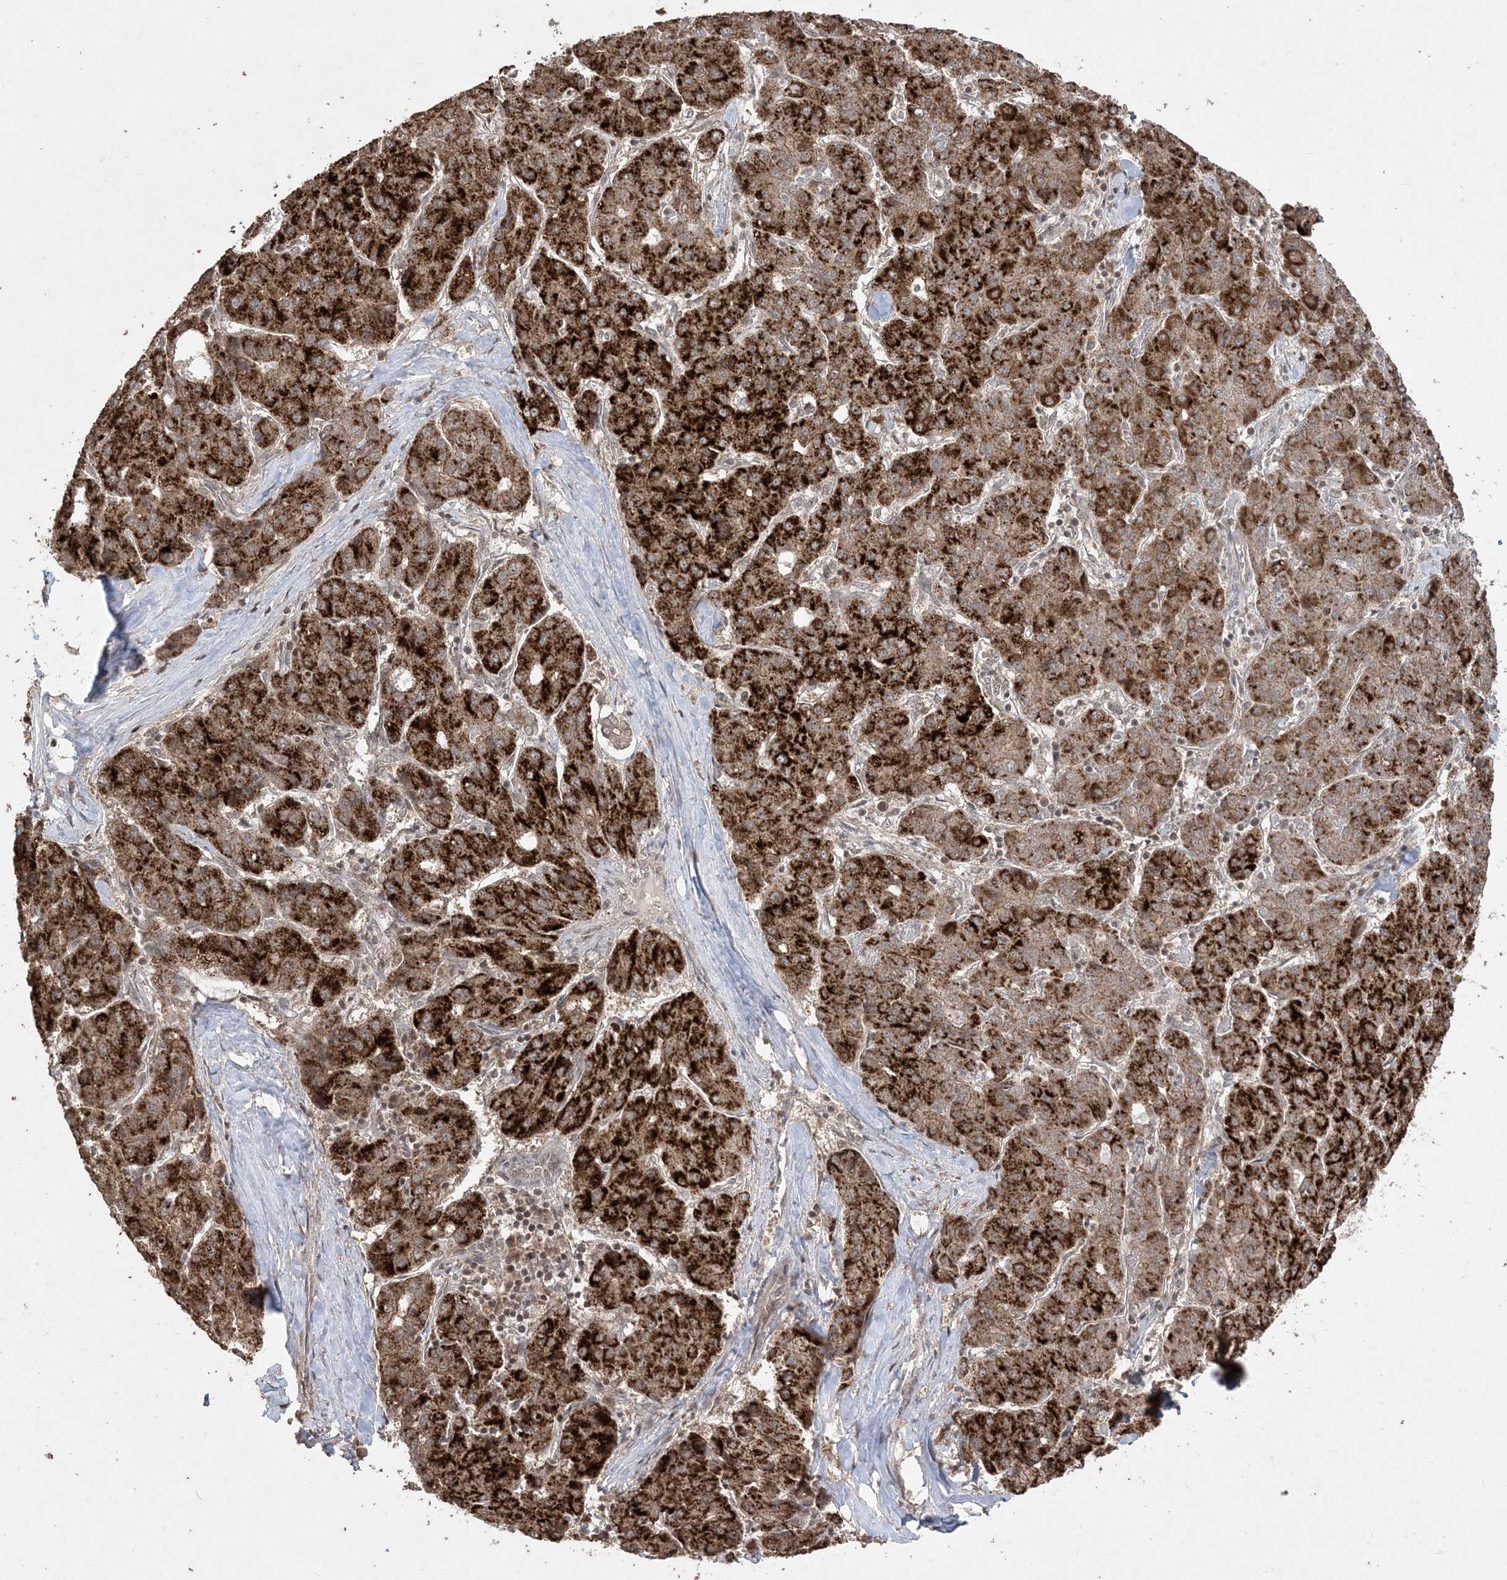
{"staining": {"intensity": "strong", "quantity": ">75%", "location": "cytoplasmic/membranous"}, "tissue": "liver cancer", "cell_type": "Tumor cells", "image_type": "cancer", "snomed": [{"axis": "morphology", "description": "Carcinoma, Hepatocellular, NOS"}, {"axis": "topography", "description": "Liver"}], "caption": "Liver hepatocellular carcinoma was stained to show a protein in brown. There is high levels of strong cytoplasmic/membranous positivity in about >75% of tumor cells. (brown staining indicates protein expression, while blue staining denotes nuclei).", "gene": "EHHADH", "patient": {"sex": "male", "age": 65}}